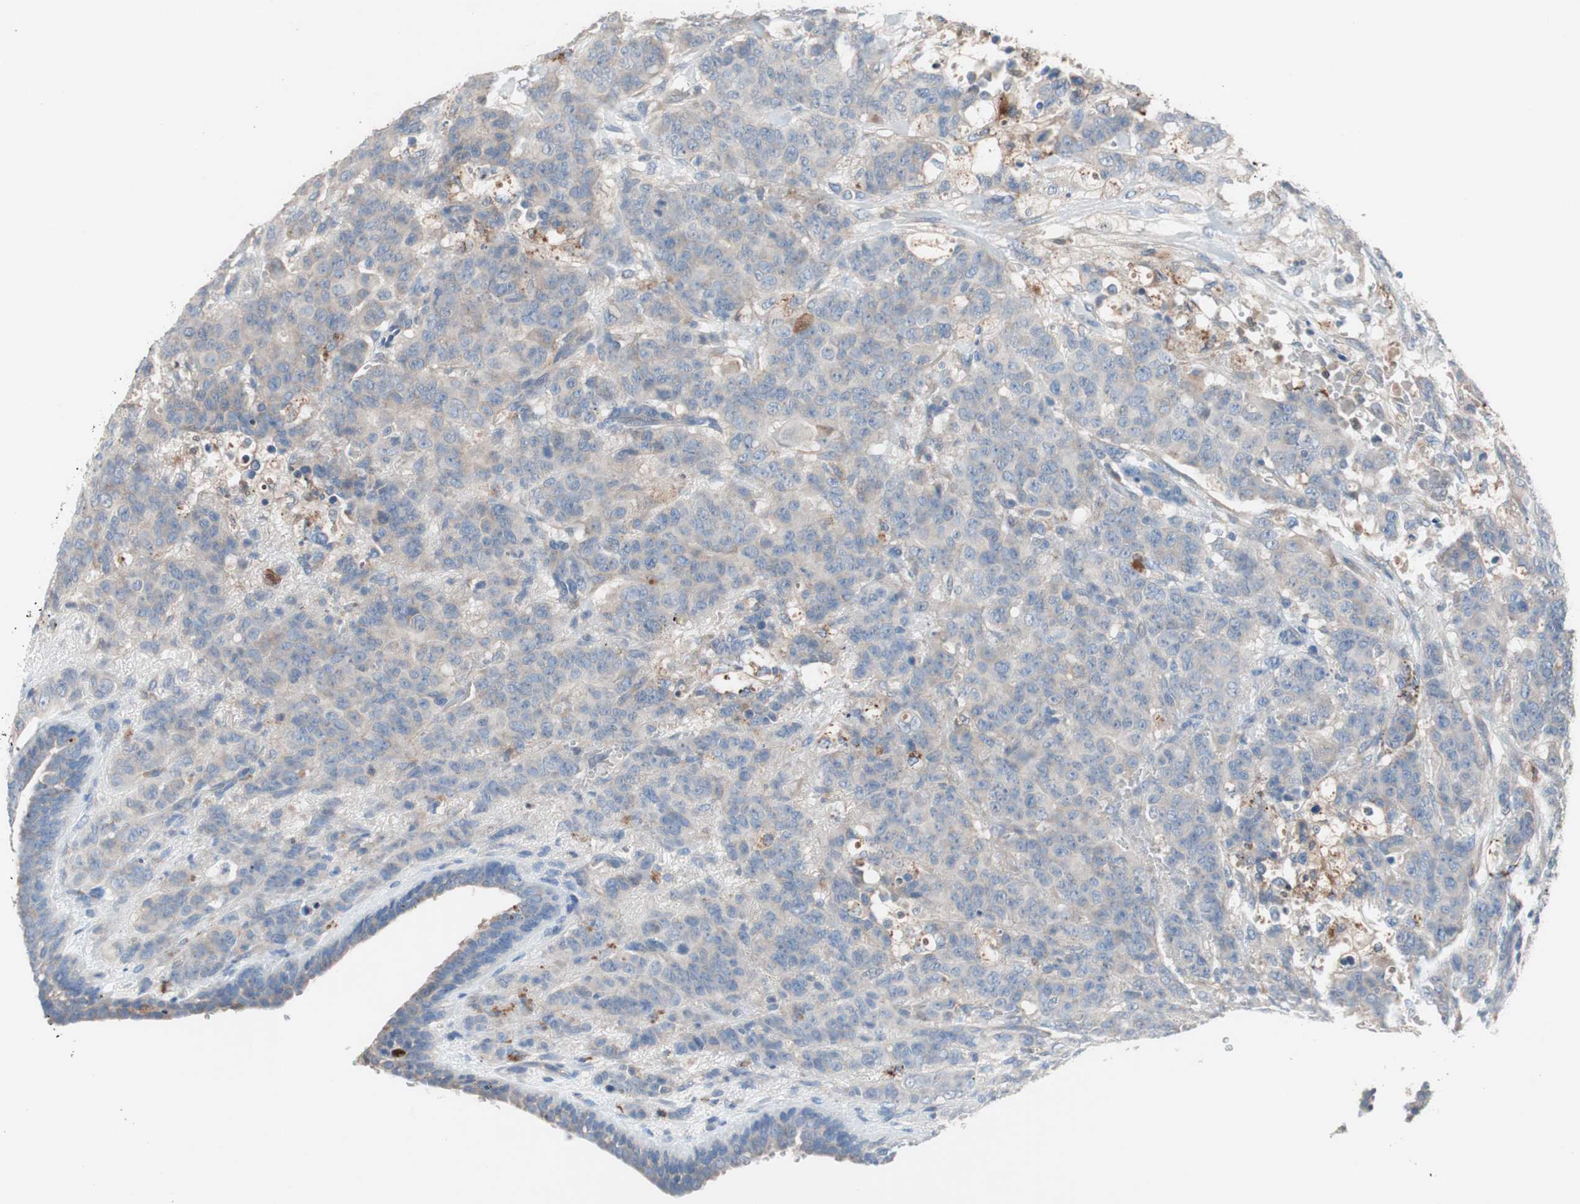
{"staining": {"intensity": "weak", "quantity": "<25%", "location": "cytoplasmic/membranous"}, "tissue": "breast cancer", "cell_type": "Tumor cells", "image_type": "cancer", "snomed": [{"axis": "morphology", "description": "Duct carcinoma"}, {"axis": "topography", "description": "Breast"}], "caption": "IHC histopathology image of human breast cancer (invasive ductal carcinoma) stained for a protein (brown), which displays no staining in tumor cells.", "gene": "CLEC4D", "patient": {"sex": "female", "age": 40}}